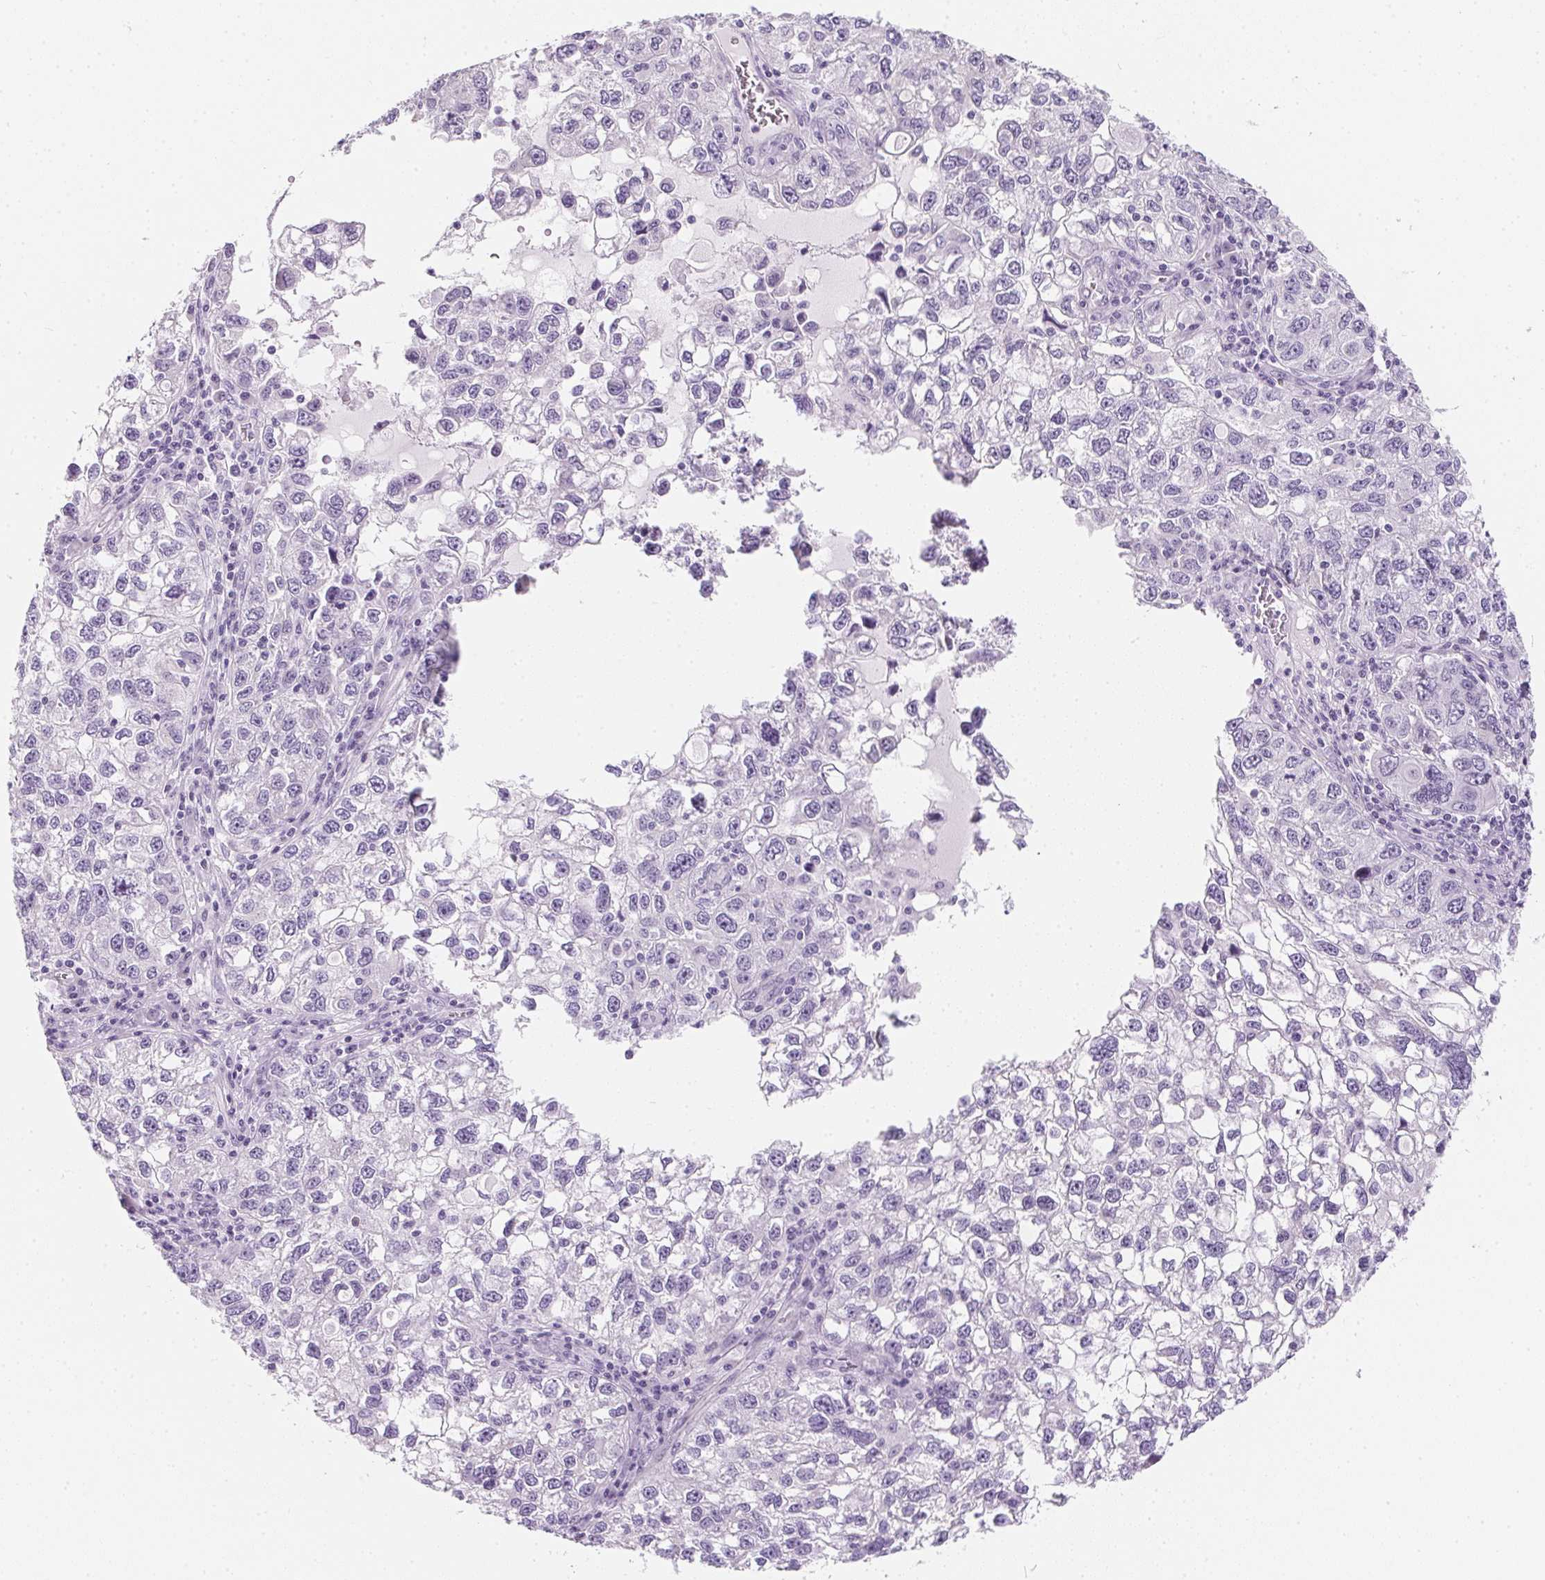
{"staining": {"intensity": "negative", "quantity": "none", "location": "none"}, "tissue": "cervical cancer", "cell_type": "Tumor cells", "image_type": "cancer", "snomed": [{"axis": "morphology", "description": "Squamous cell carcinoma, NOS"}, {"axis": "topography", "description": "Cervix"}], "caption": "This is an immunohistochemistry image of squamous cell carcinoma (cervical). There is no staining in tumor cells.", "gene": "AQP5", "patient": {"sex": "female", "age": 55}}